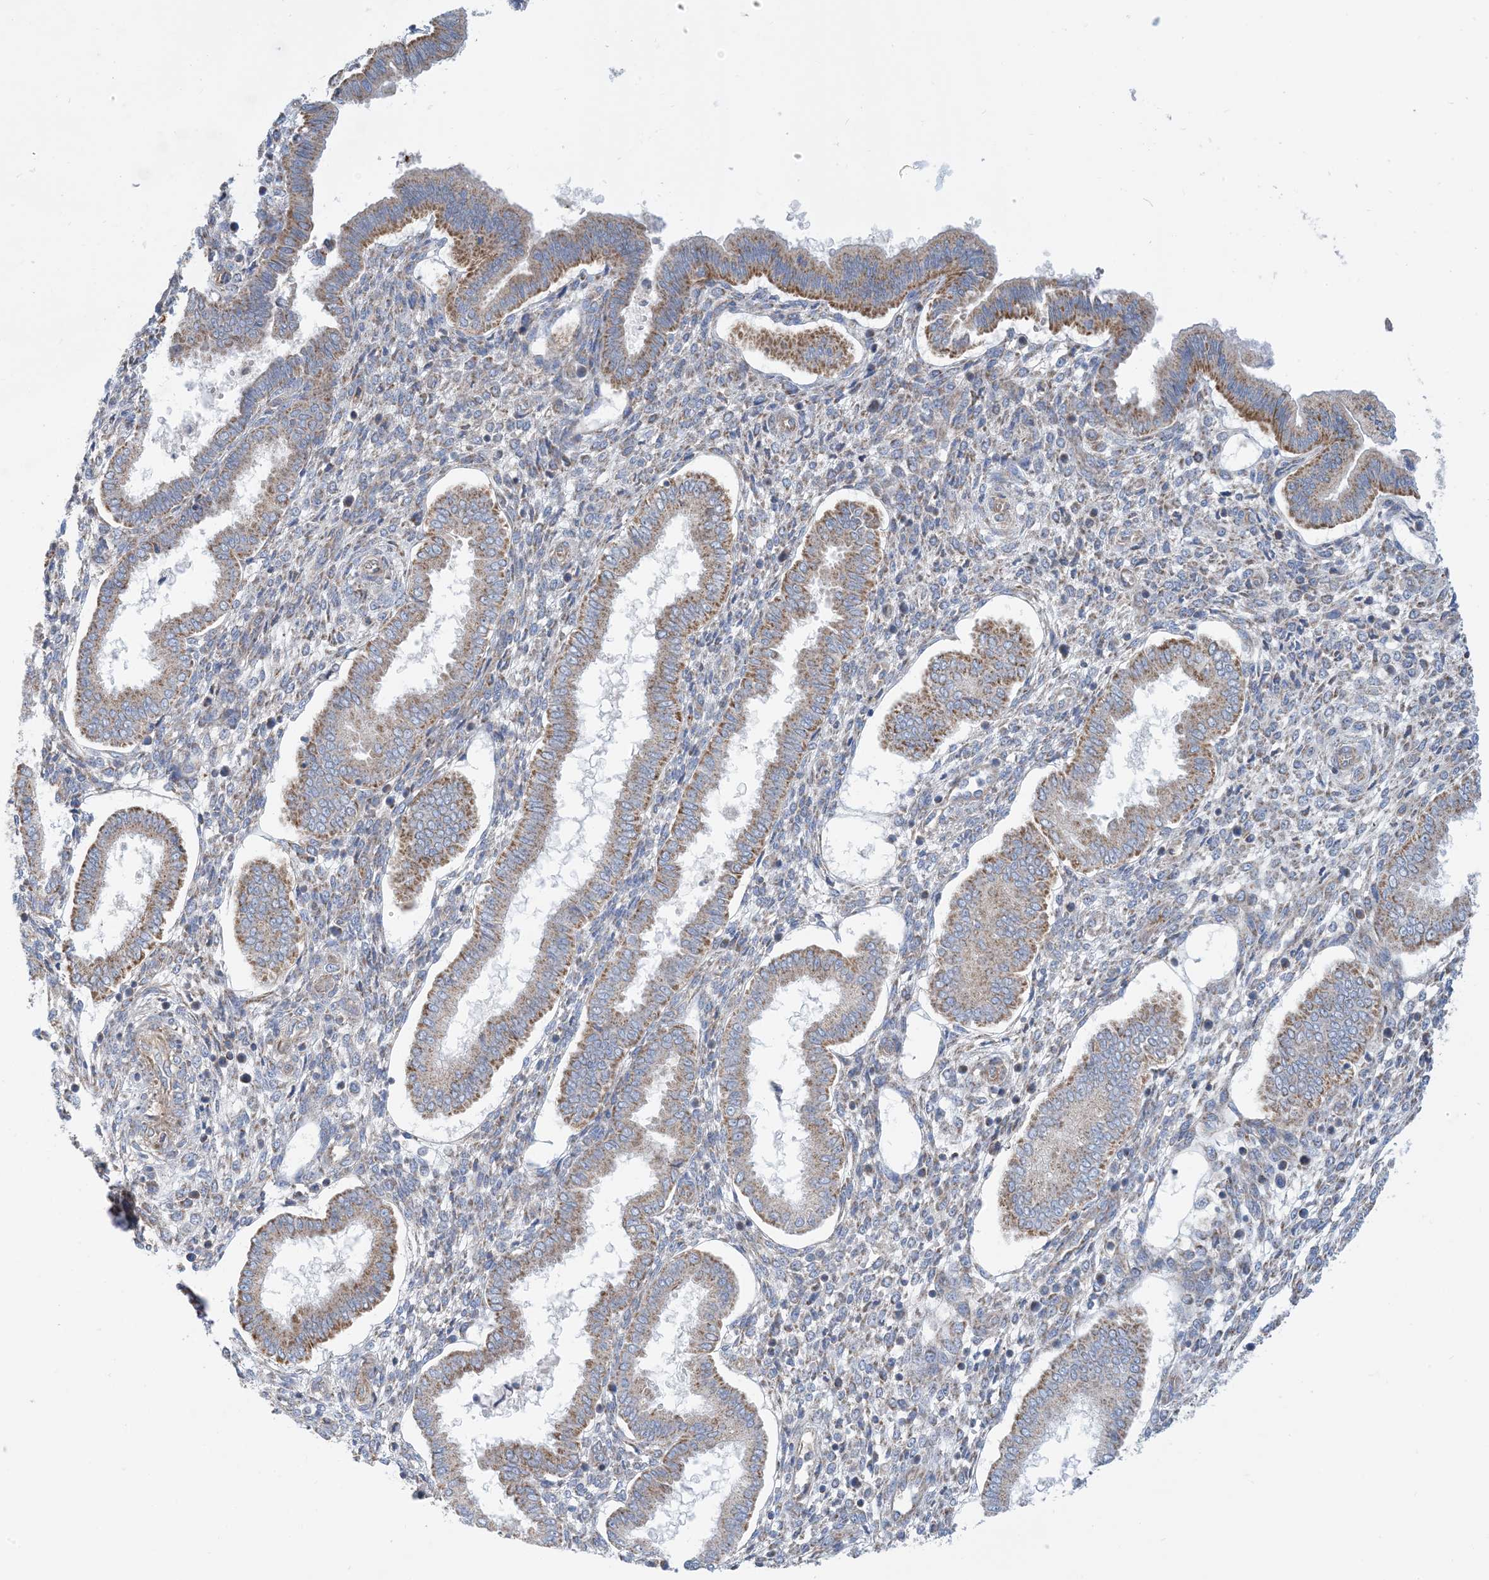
{"staining": {"intensity": "moderate", "quantity": "<25%", "location": "cytoplasmic/membranous"}, "tissue": "endometrium", "cell_type": "Cells in endometrial stroma", "image_type": "normal", "snomed": [{"axis": "morphology", "description": "Normal tissue, NOS"}, {"axis": "topography", "description": "Endometrium"}], "caption": "Normal endometrium exhibits moderate cytoplasmic/membranous staining in approximately <25% of cells in endometrial stroma, visualized by immunohistochemistry. Immunohistochemistry stains the protein in brown and the nuclei are stained blue.", "gene": "PHOSPHO2", "patient": {"sex": "female", "age": 24}}